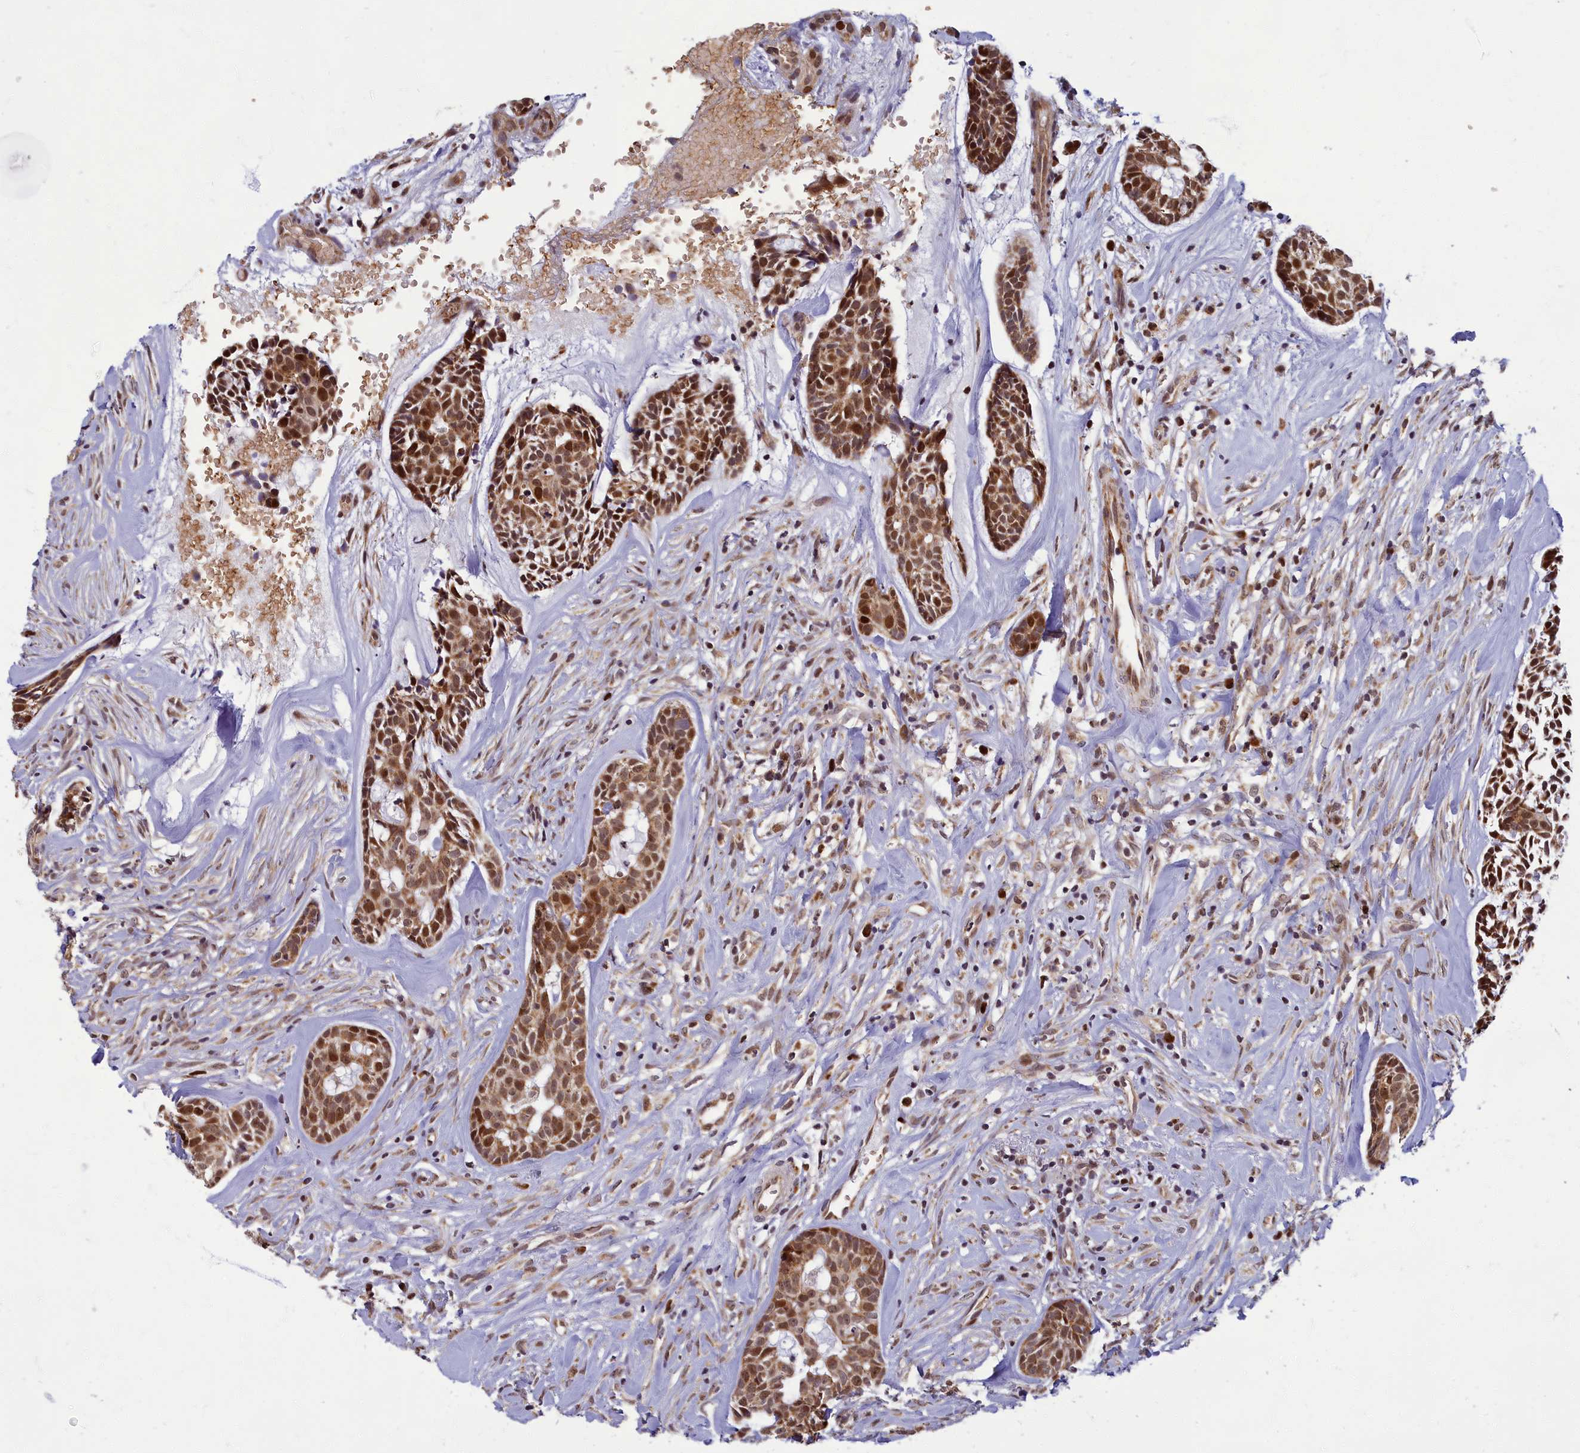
{"staining": {"intensity": "strong", "quantity": ">75%", "location": "cytoplasmic/membranous,nuclear"}, "tissue": "head and neck cancer", "cell_type": "Tumor cells", "image_type": "cancer", "snomed": [{"axis": "morphology", "description": "Normal tissue, NOS"}, {"axis": "morphology", "description": "Adenocarcinoma, NOS"}, {"axis": "topography", "description": "Subcutis"}, {"axis": "topography", "description": "Nasopharynx"}, {"axis": "topography", "description": "Head-Neck"}], "caption": "DAB (3,3'-diaminobenzidine) immunohistochemical staining of human head and neck adenocarcinoma displays strong cytoplasmic/membranous and nuclear protein positivity in approximately >75% of tumor cells.", "gene": "EARS2", "patient": {"sex": "female", "age": 73}}